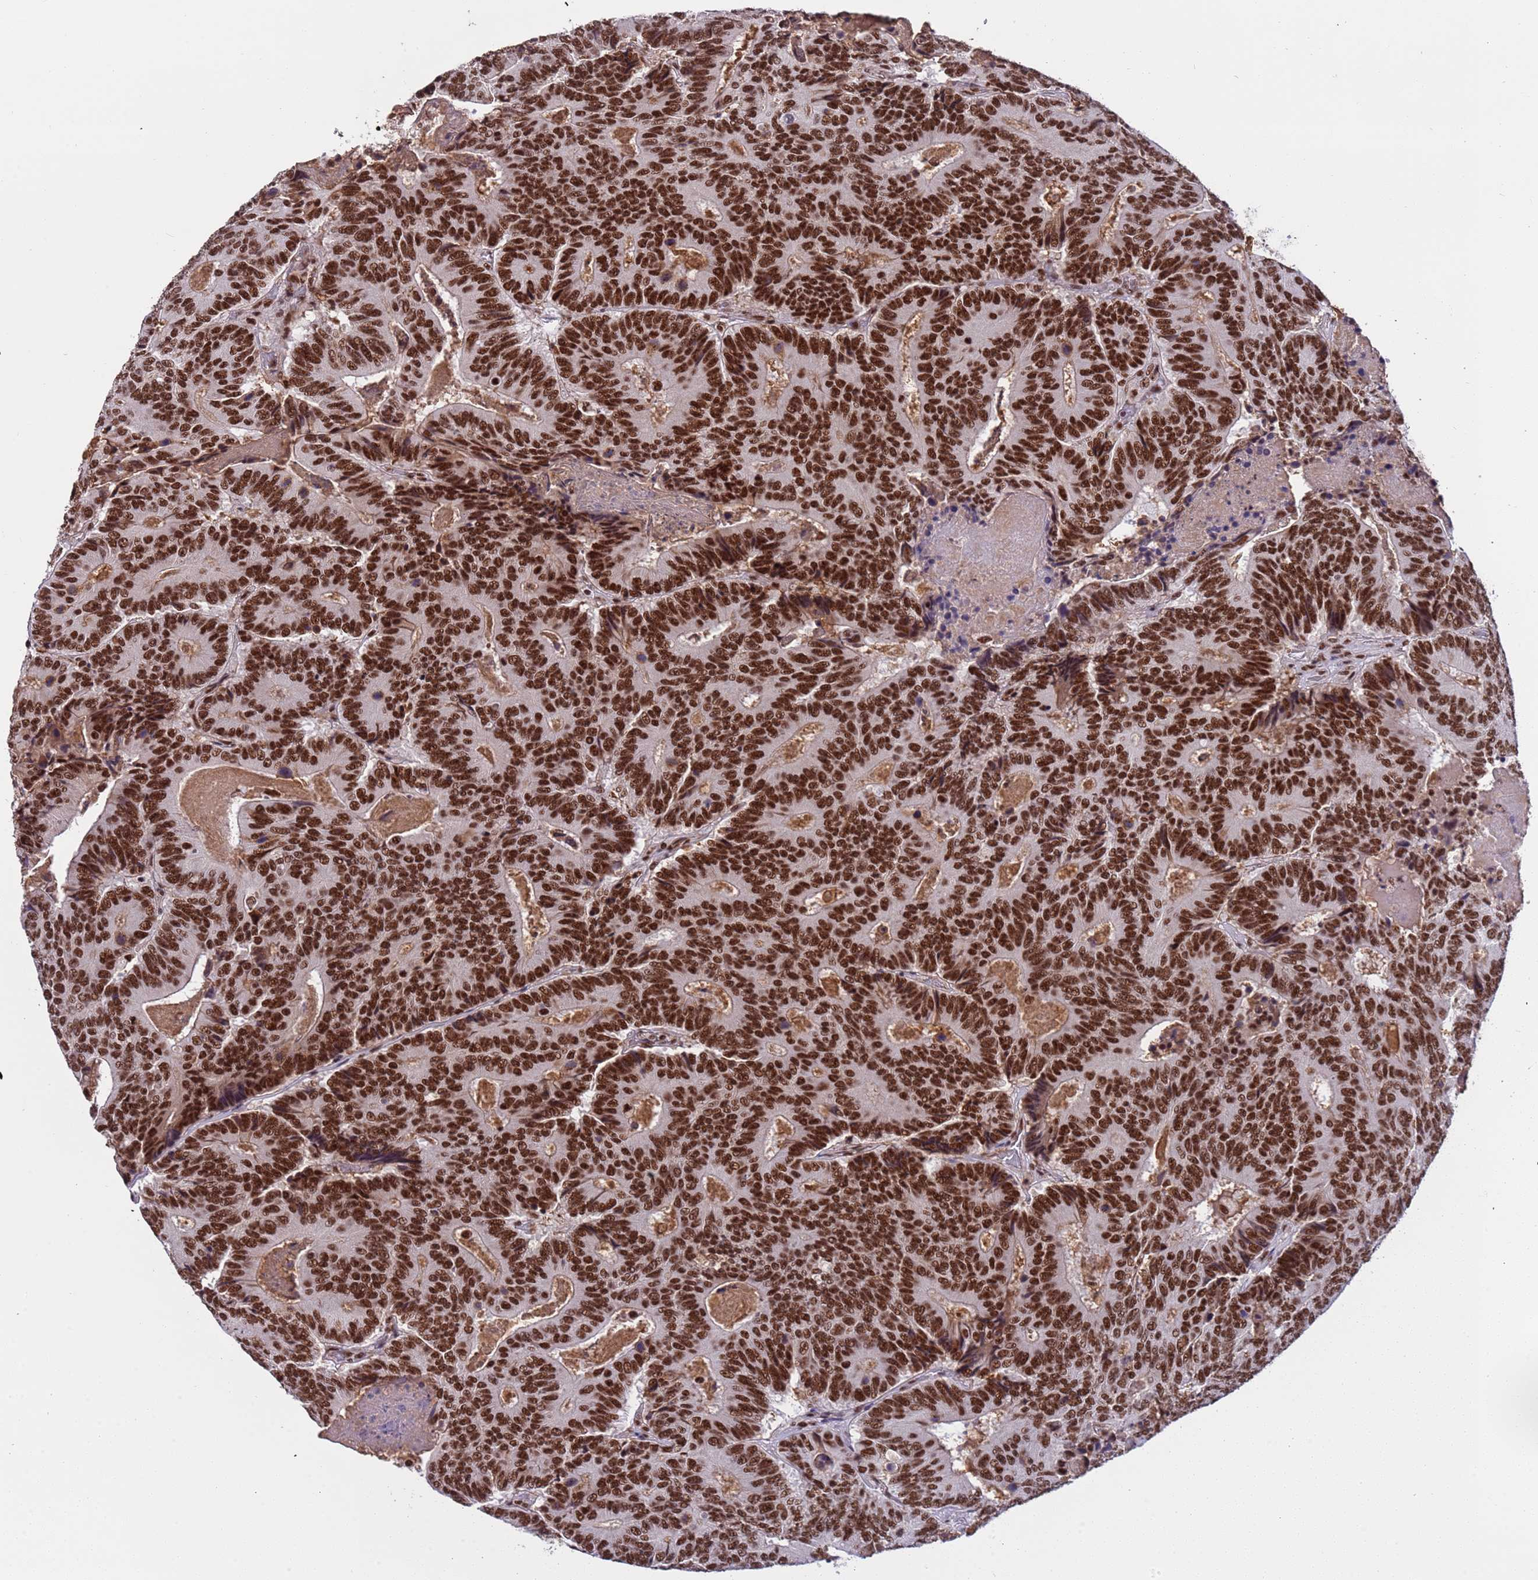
{"staining": {"intensity": "strong", "quantity": ">75%", "location": "nuclear"}, "tissue": "colorectal cancer", "cell_type": "Tumor cells", "image_type": "cancer", "snomed": [{"axis": "morphology", "description": "Adenocarcinoma, NOS"}, {"axis": "topography", "description": "Colon"}], "caption": "Immunohistochemistry (IHC) photomicrograph of human colorectal cancer (adenocarcinoma) stained for a protein (brown), which displays high levels of strong nuclear staining in about >75% of tumor cells.", "gene": "SRRT", "patient": {"sex": "male", "age": 83}}